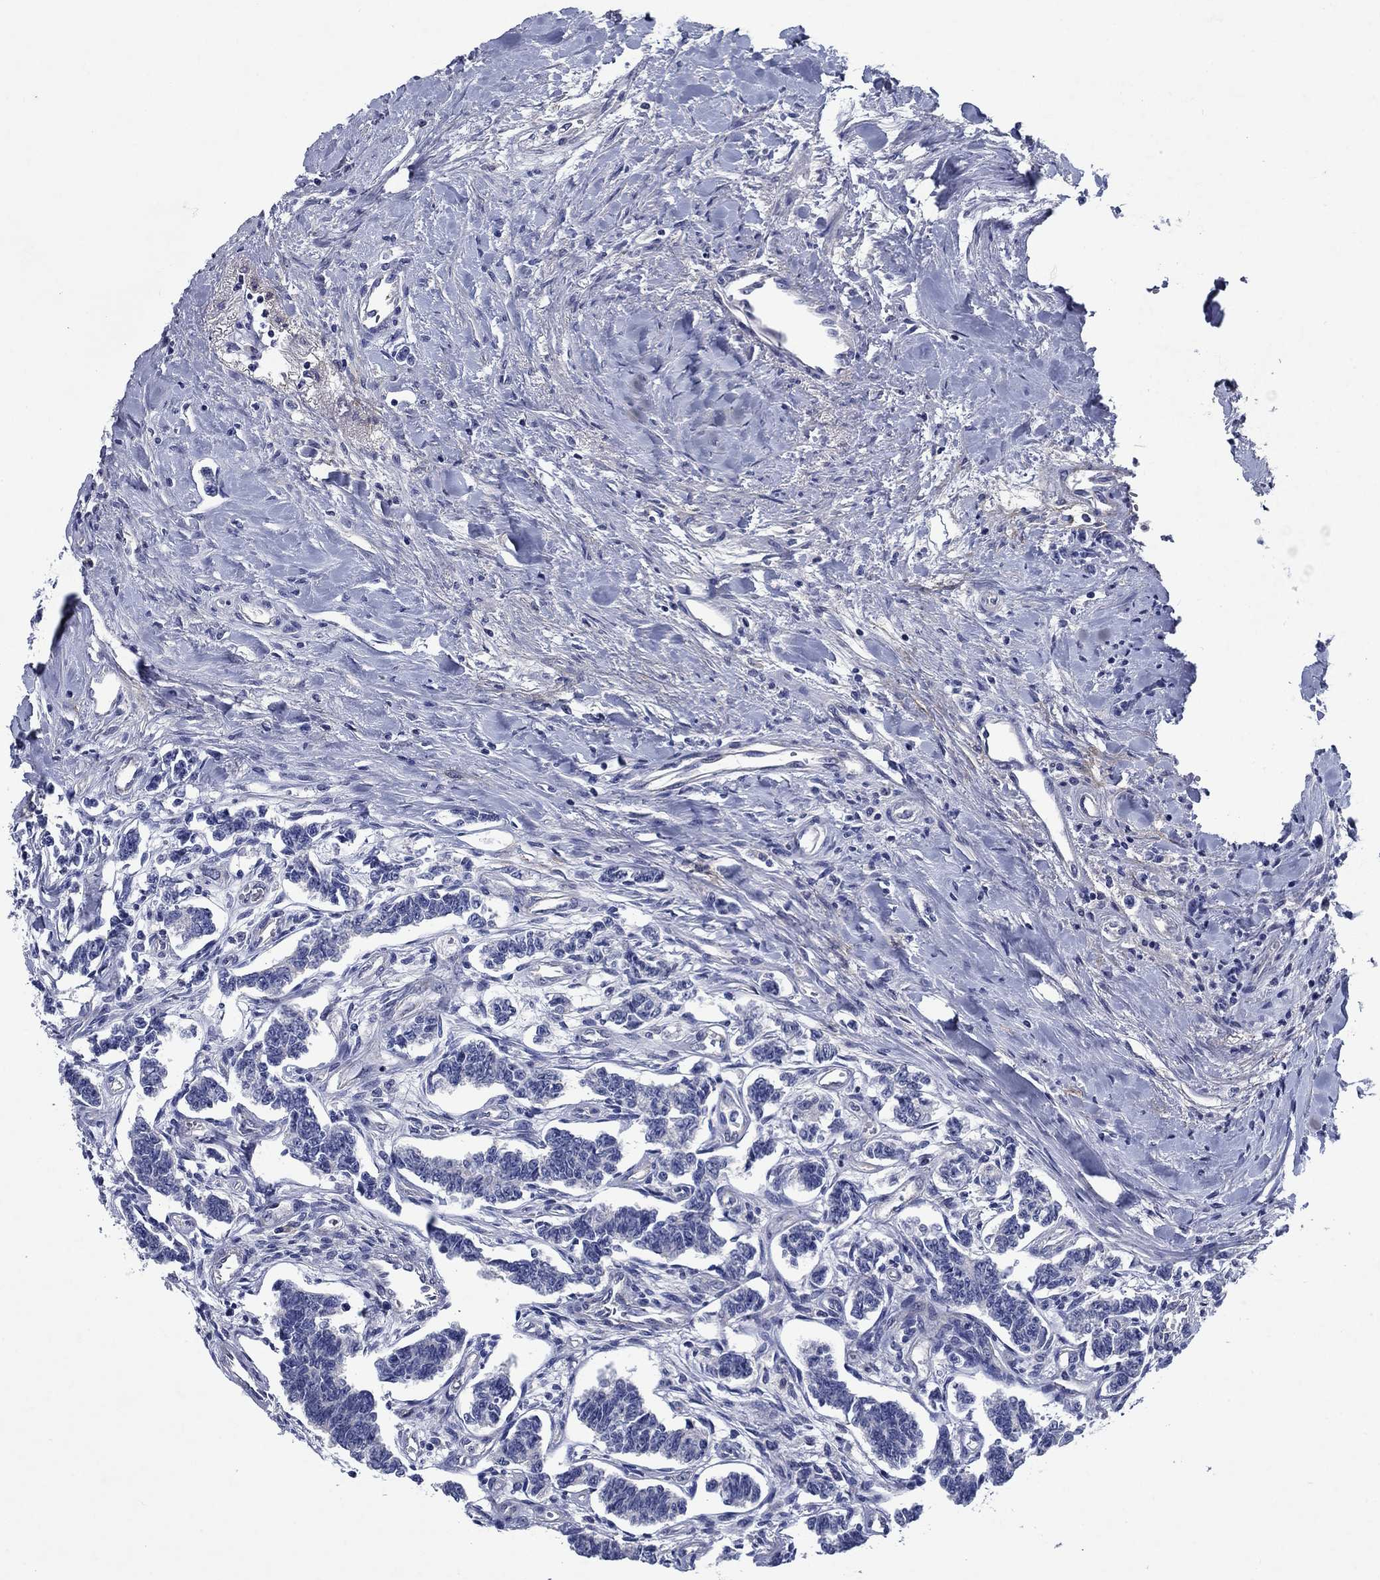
{"staining": {"intensity": "negative", "quantity": "none", "location": "none"}, "tissue": "carcinoid", "cell_type": "Tumor cells", "image_type": "cancer", "snomed": [{"axis": "morphology", "description": "Carcinoid, malignant, NOS"}, {"axis": "topography", "description": "Kidney"}], "caption": "Carcinoid (malignant) was stained to show a protein in brown. There is no significant expression in tumor cells.", "gene": "SULT2B1", "patient": {"sex": "female", "age": 41}}